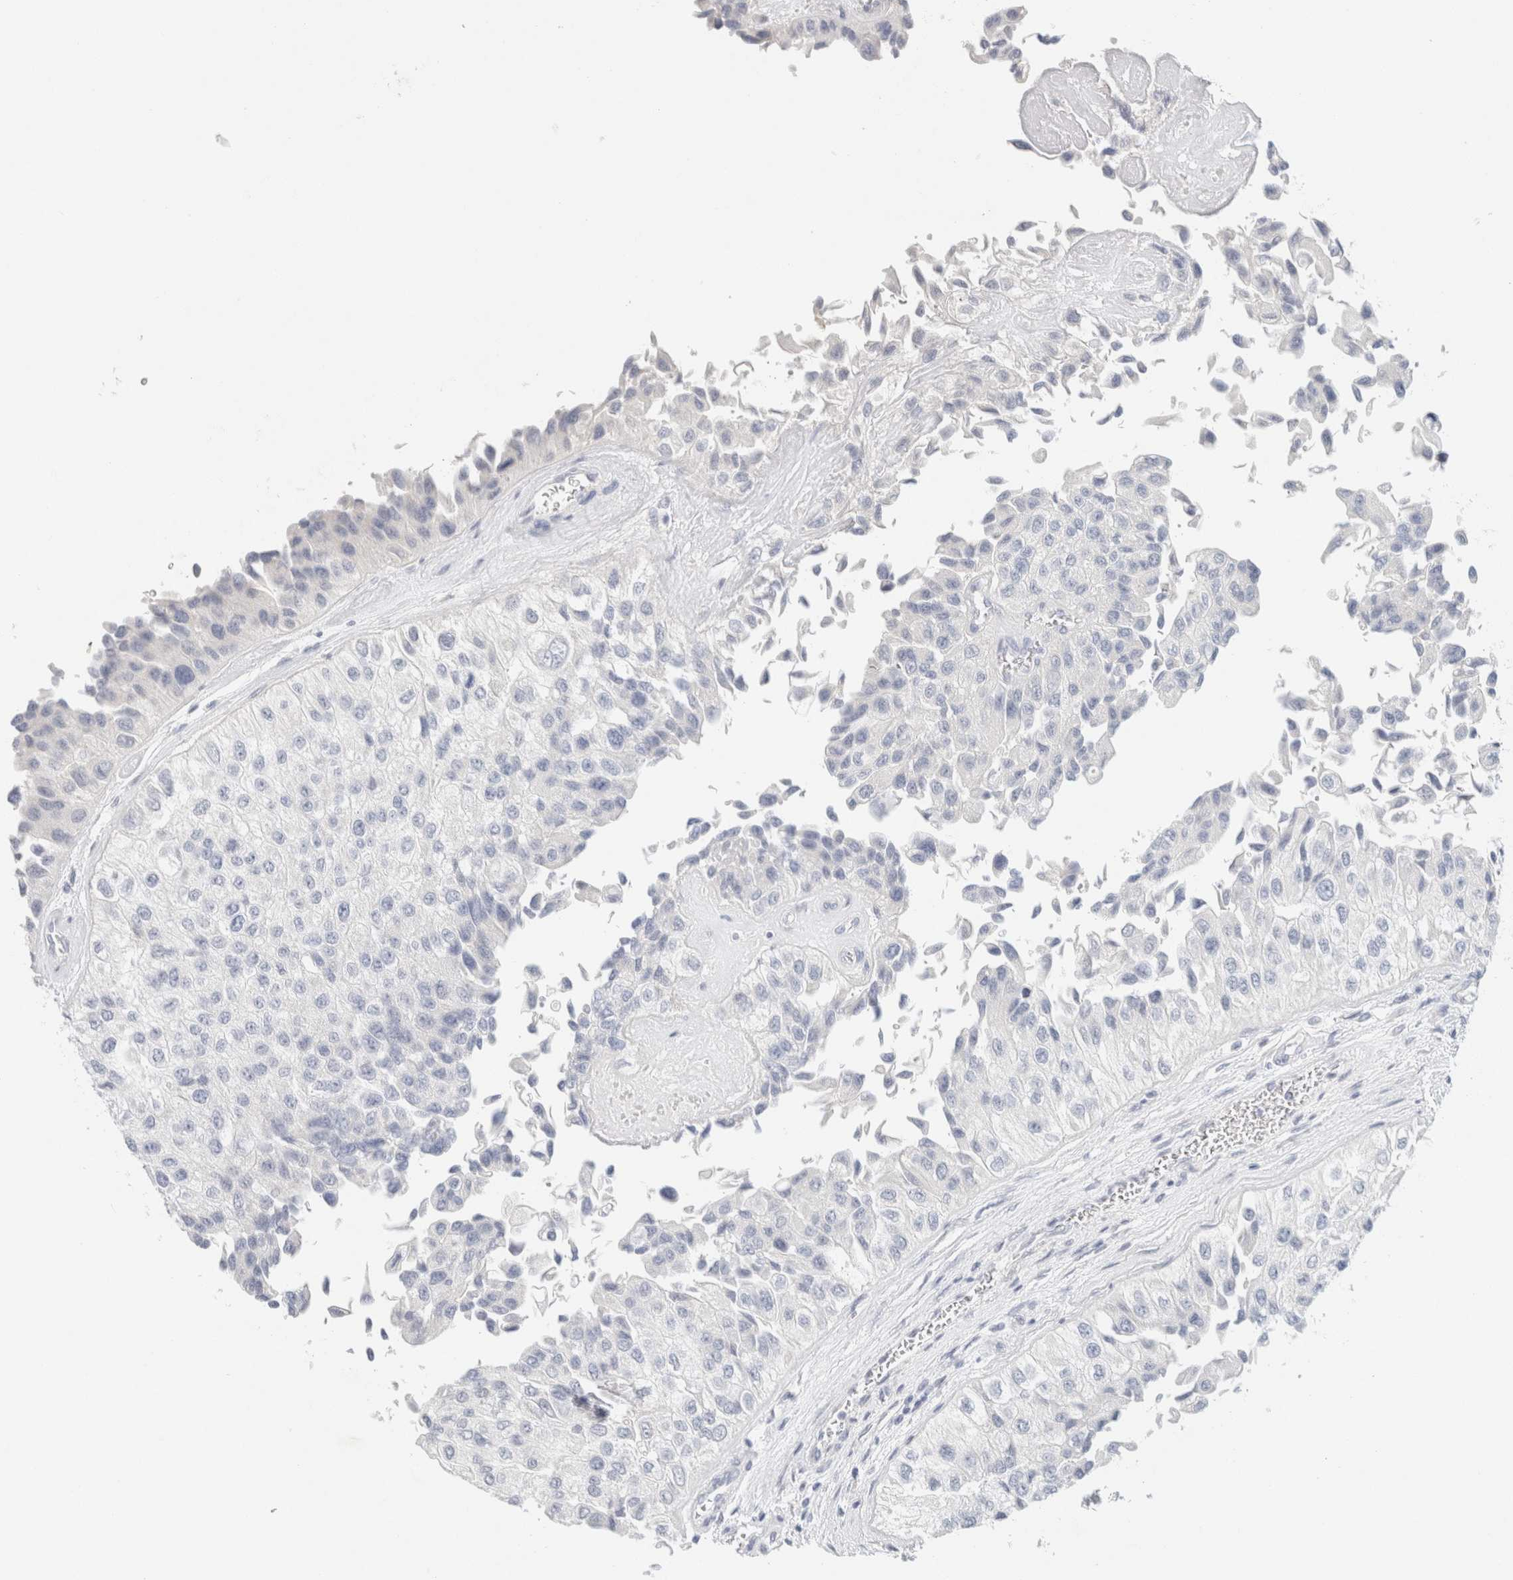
{"staining": {"intensity": "negative", "quantity": "none", "location": "none"}, "tissue": "urothelial cancer", "cell_type": "Tumor cells", "image_type": "cancer", "snomed": [{"axis": "morphology", "description": "Urothelial carcinoma, High grade"}, {"axis": "topography", "description": "Kidney"}, {"axis": "topography", "description": "Urinary bladder"}], "caption": "There is no significant expression in tumor cells of urothelial carcinoma (high-grade).", "gene": "NEFM", "patient": {"sex": "male", "age": 77}}